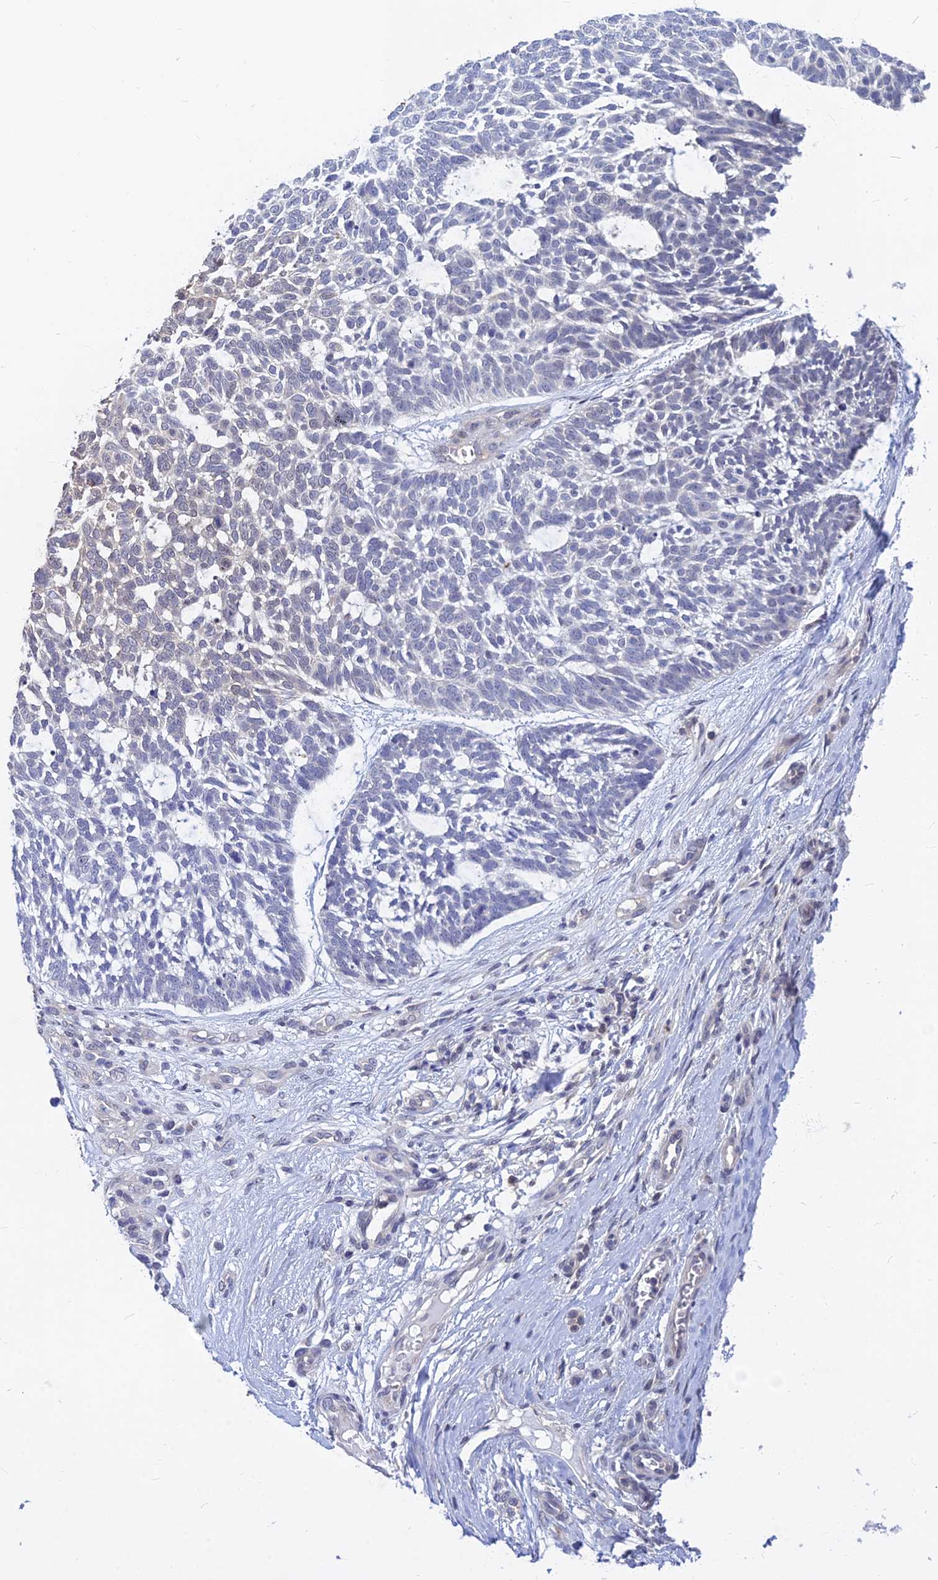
{"staining": {"intensity": "moderate", "quantity": "<25%", "location": "cytoplasmic/membranous"}, "tissue": "skin cancer", "cell_type": "Tumor cells", "image_type": "cancer", "snomed": [{"axis": "morphology", "description": "Basal cell carcinoma"}, {"axis": "topography", "description": "Skin"}], "caption": "Immunohistochemistry (IHC) (DAB (3,3'-diaminobenzidine)) staining of skin cancer (basal cell carcinoma) demonstrates moderate cytoplasmic/membranous protein positivity in about <25% of tumor cells.", "gene": "B3GALT4", "patient": {"sex": "male", "age": 88}}